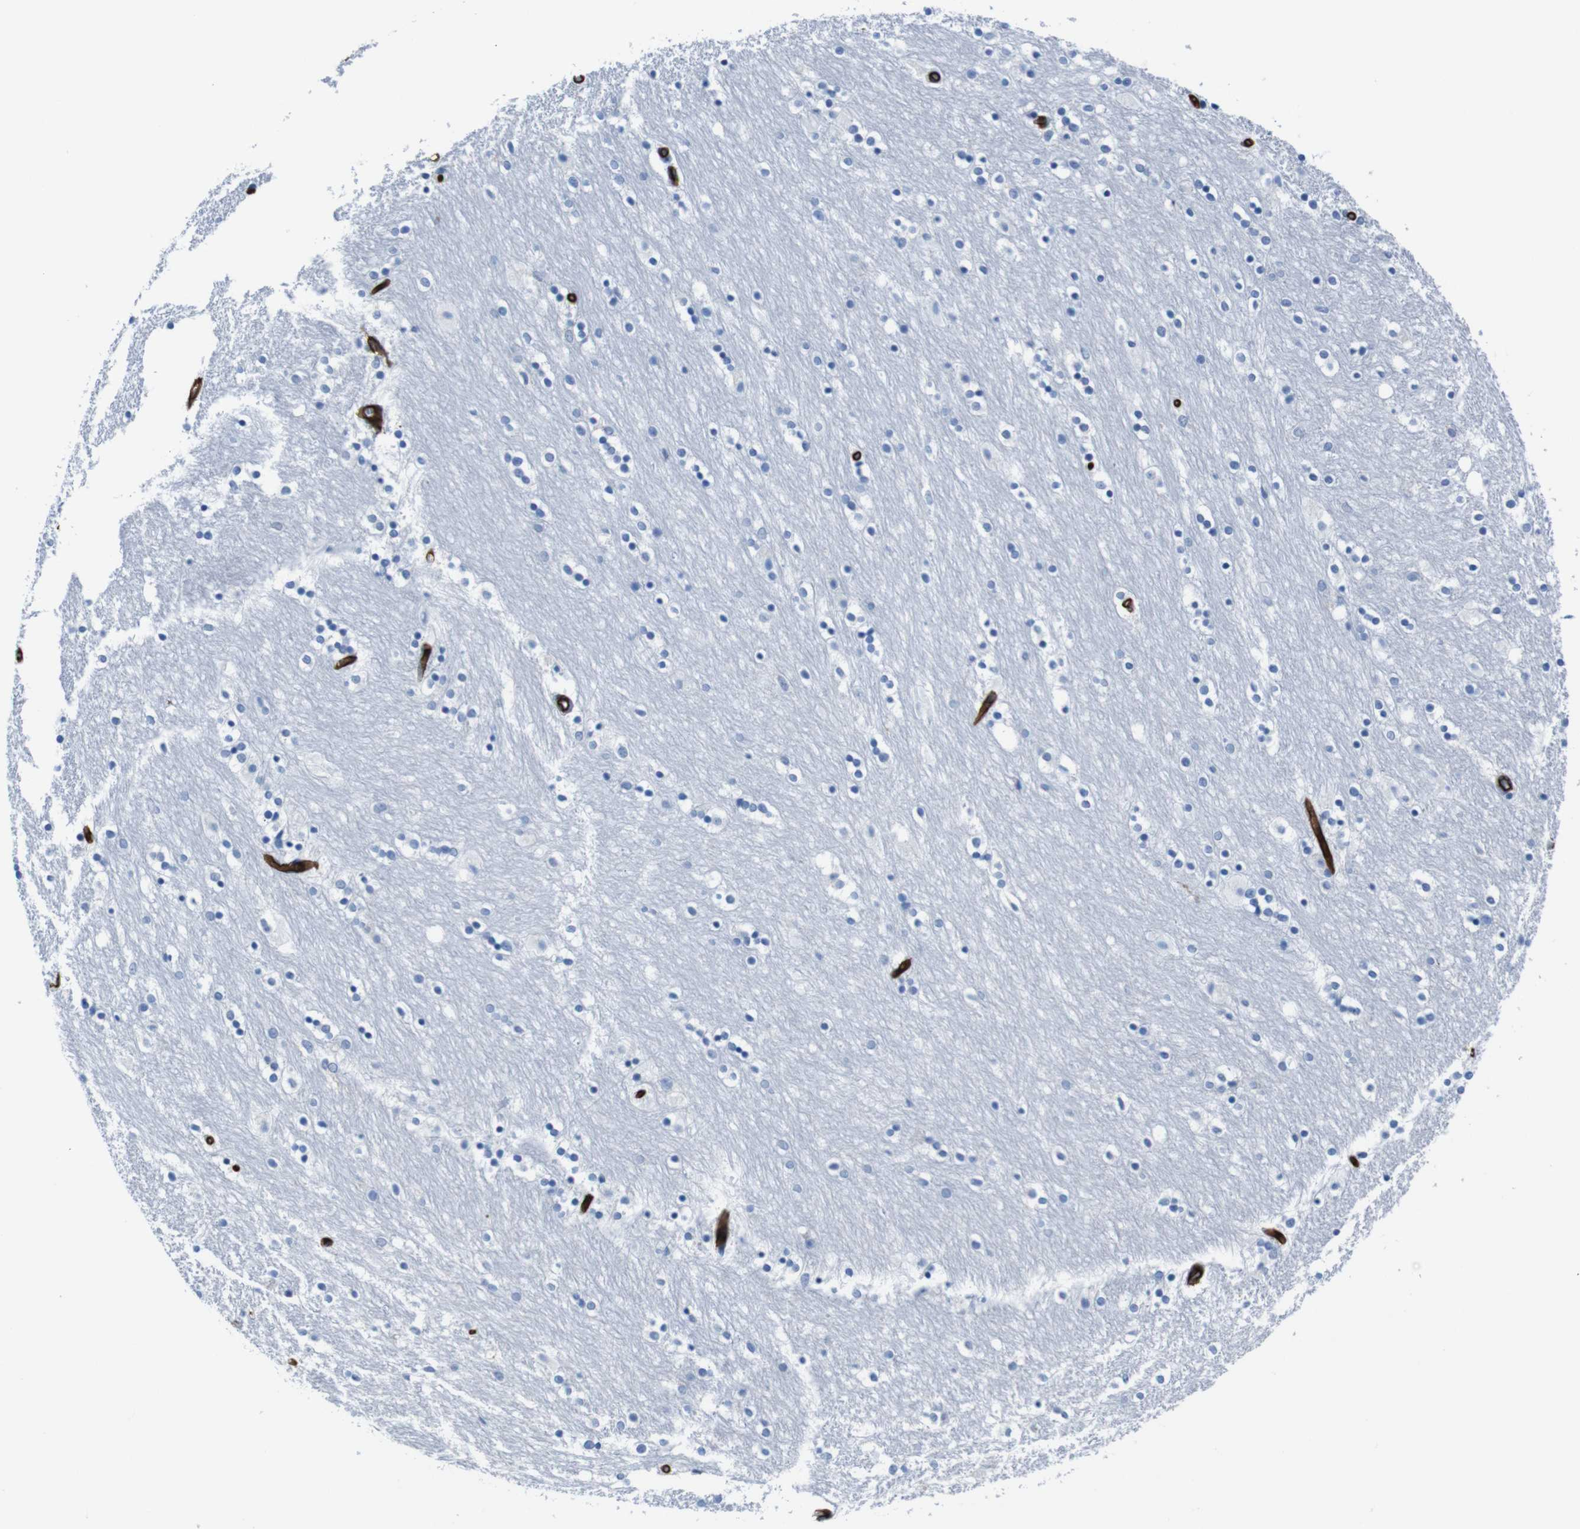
{"staining": {"intensity": "negative", "quantity": "none", "location": "none"}, "tissue": "caudate", "cell_type": "Glial cells", "image_type": "normal", "snomed": [{"axis": "morphology", "description": "Normal tissue, NOS"}, {"axis": "topography", "description": "Lateral ventricle wall"}], "caption": "Immunohistochemistry photomicrograph of normal human caudate stained for a protein (brown), which shows no staining in glial cells.", "gene": "HSPA12B", "patient": {"sex": "female", "age": 54}}